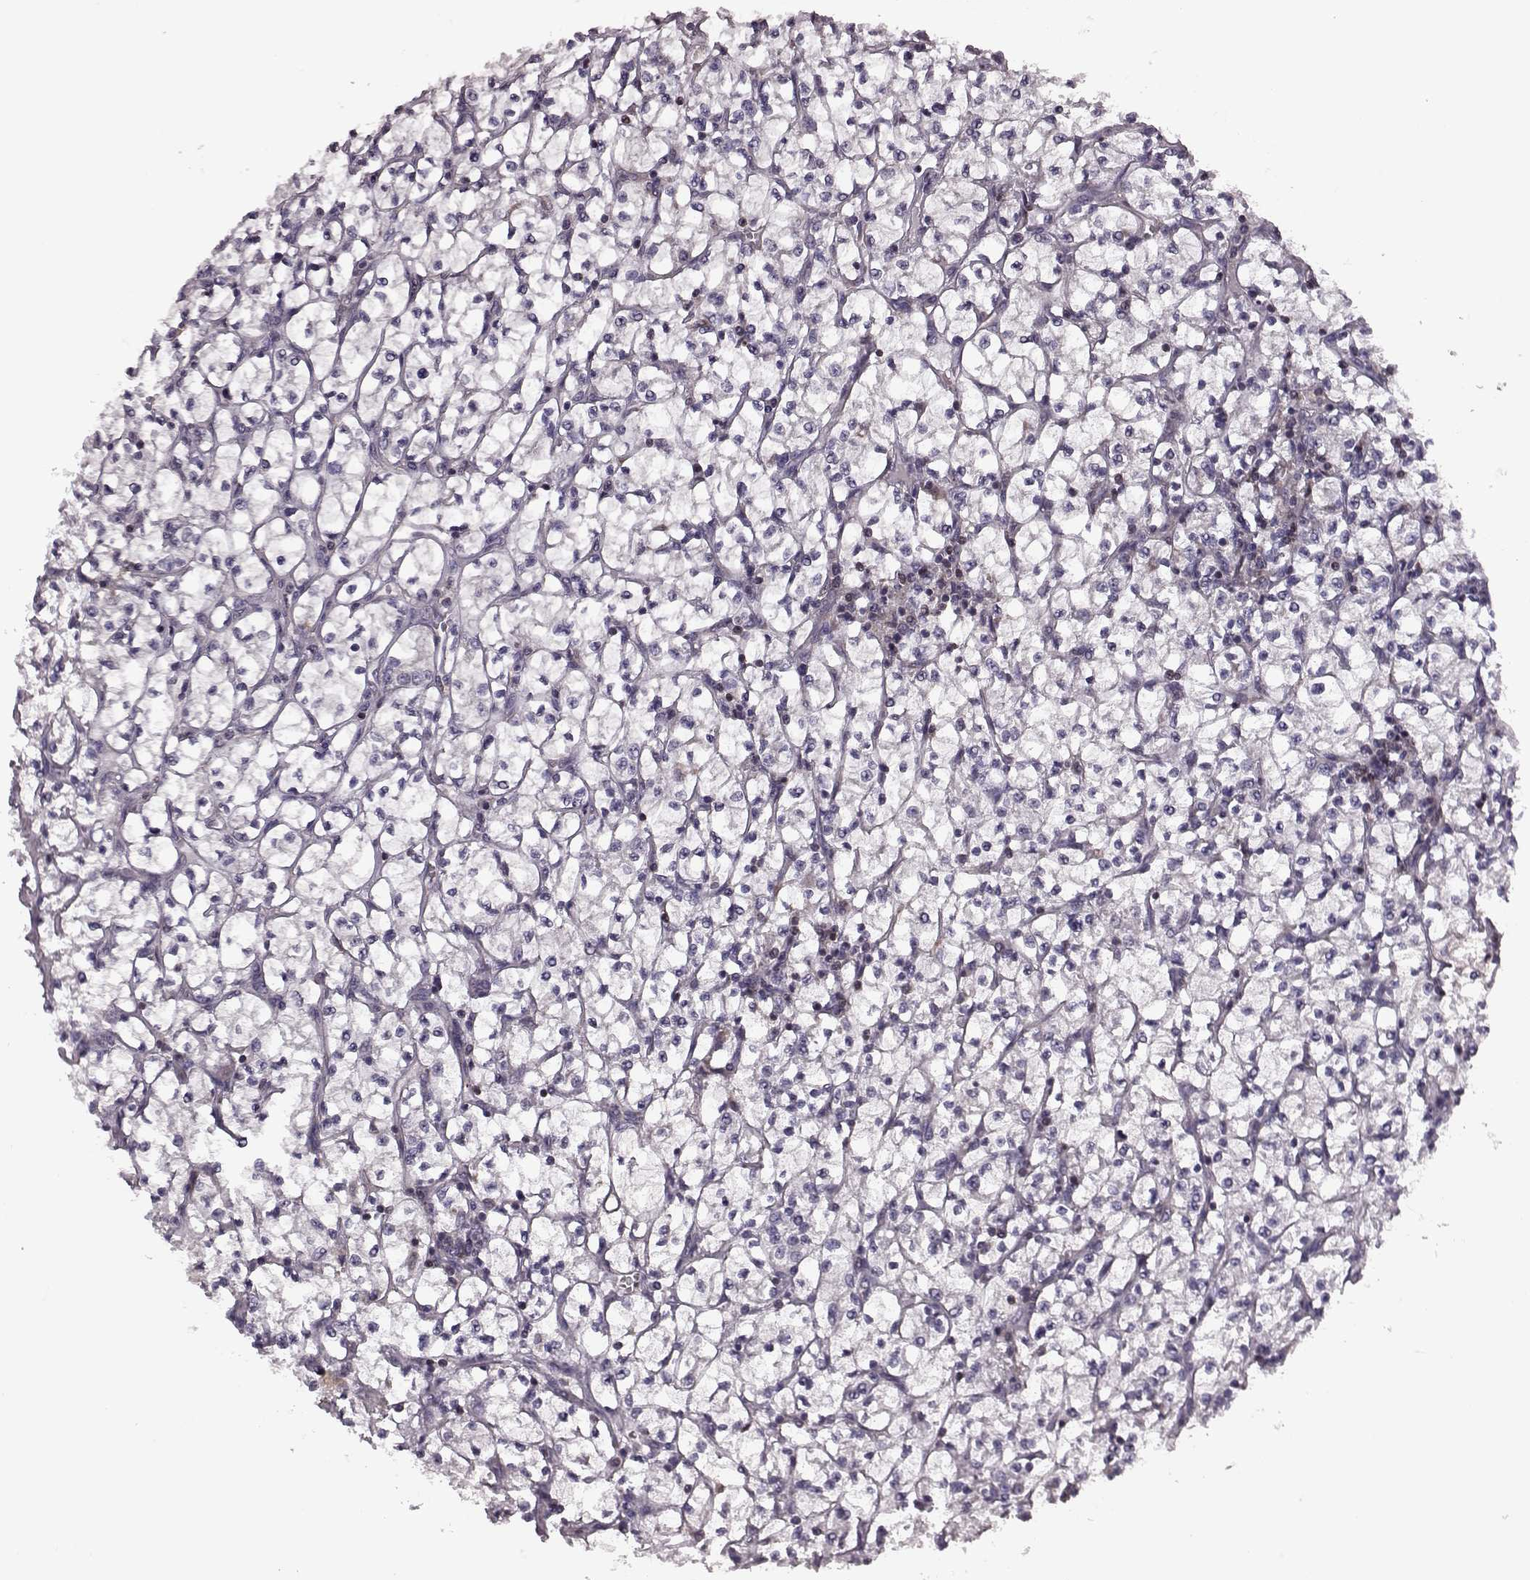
{"staining": {"intensity": "negative", "quantity": "none", "location": "none"}, "tissue": "renal cancer", "cell_type": "Tumor cells", "image_type": "cancer", "snomed": [{"axis": "morphology", "description": "Adenocarcinoma, NOS"}, {"axis": "topography", "description": "Kidney"}], "caption": "Immunohistochemical staining of renal cancer demonstrates no significant staining in tumor cells.", "gene": "CDC42SE1", "patient": {"sex": "female", "age": 64}}